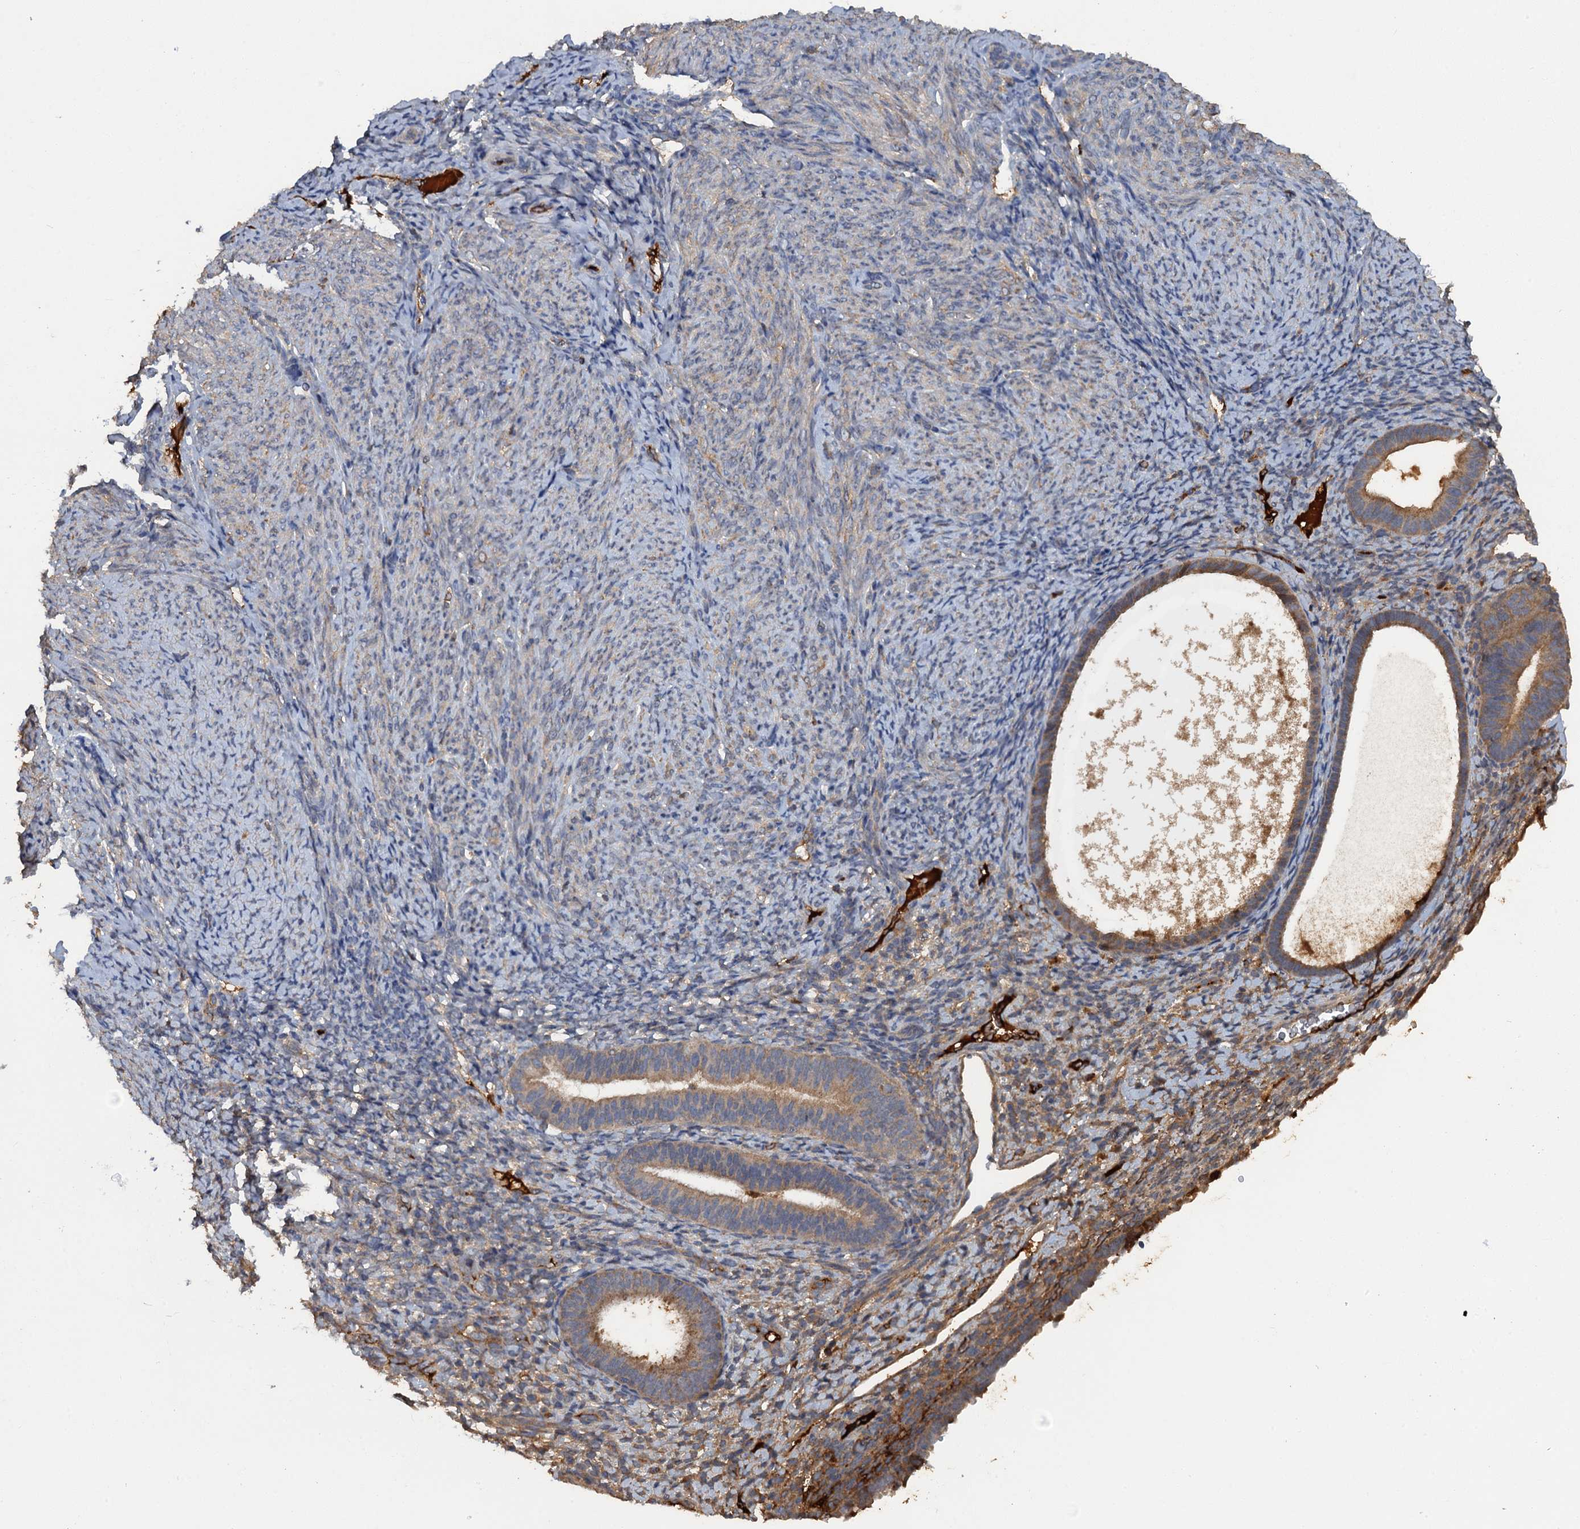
{"staining": {"intensity": "weak", "quantity": "<25%", "location": "cytoplasmic/membranous"}, "tissue": "endometrium", "cell_type": "Cells in endometrial stroma", "image_type": "normal", "snomed": [{"axis": "morphology", "description": "Normal tissue, NOS"}, {"axis": "topography", "description": "Endometrium"}], "caption": "Immunohistochemistry histopathology image of normal endometrium: human endometrium stained with DAB reveals no significant protein positivity in cells in endometrial stroma.", "gene": "HAPLN3", "patient": {"sex": "female", "age": 65}}